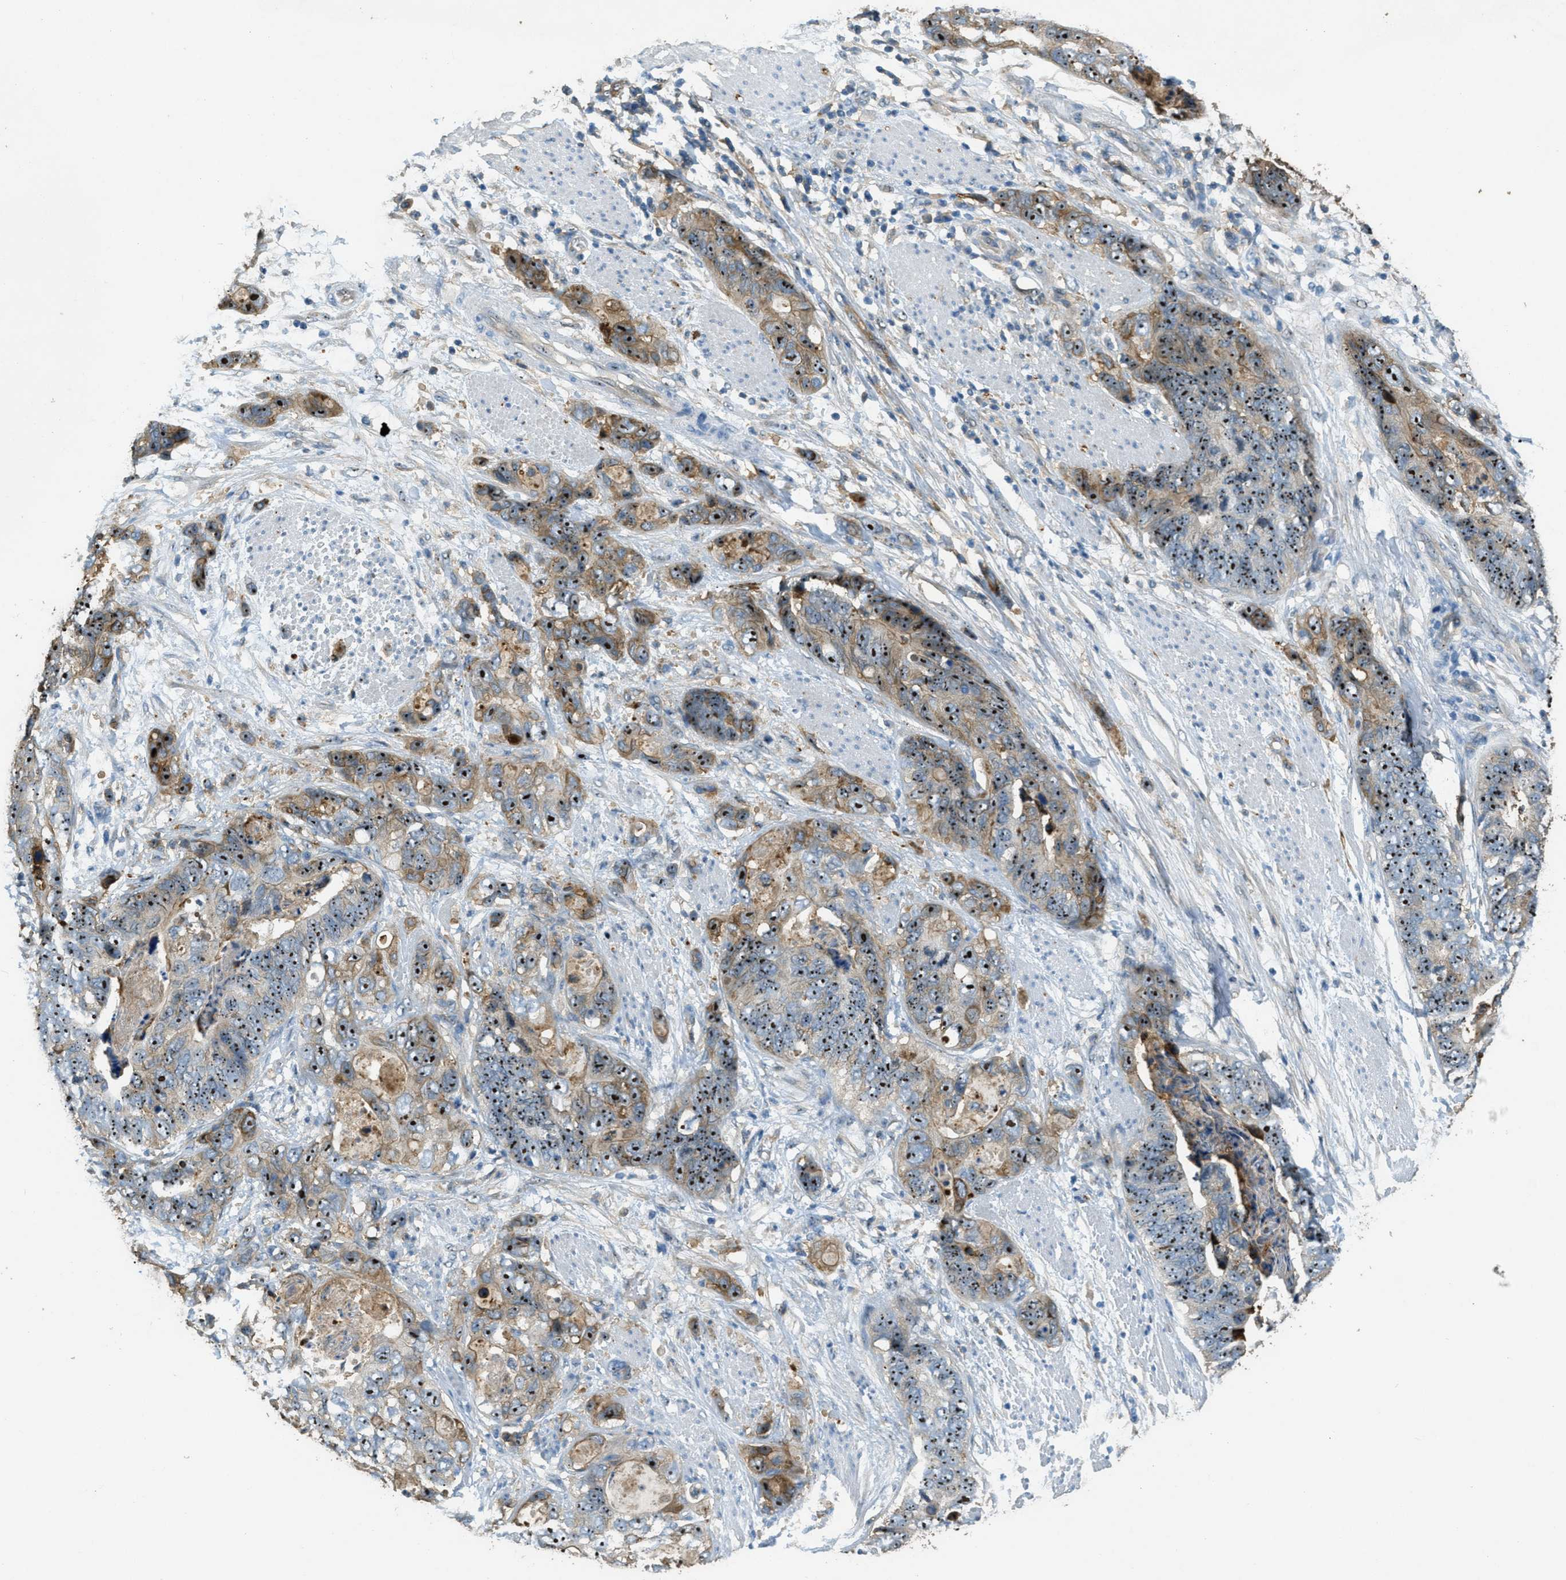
{"staining": {"intensity": "strong", "quantity": ">75%", "location": "cytoplasmic/membranous,nuclear"}, "tissue": "stomach cancer", "cell_type": "Tumor cells", "image_type": "cancer", "snomed": [{"axis": "morphology", "description": "Adenocarcinoma, NOS"}, {"axis": "topography", "description": "Stomach"}], "caption": "A high amount of strong cytoplasmic/membranous and nuclear expression is appreciated in about >75% of tumor cells in stomach cancer tissue.", "gene": "OSMR", "patient": {"sex": "female", "age": 89}}